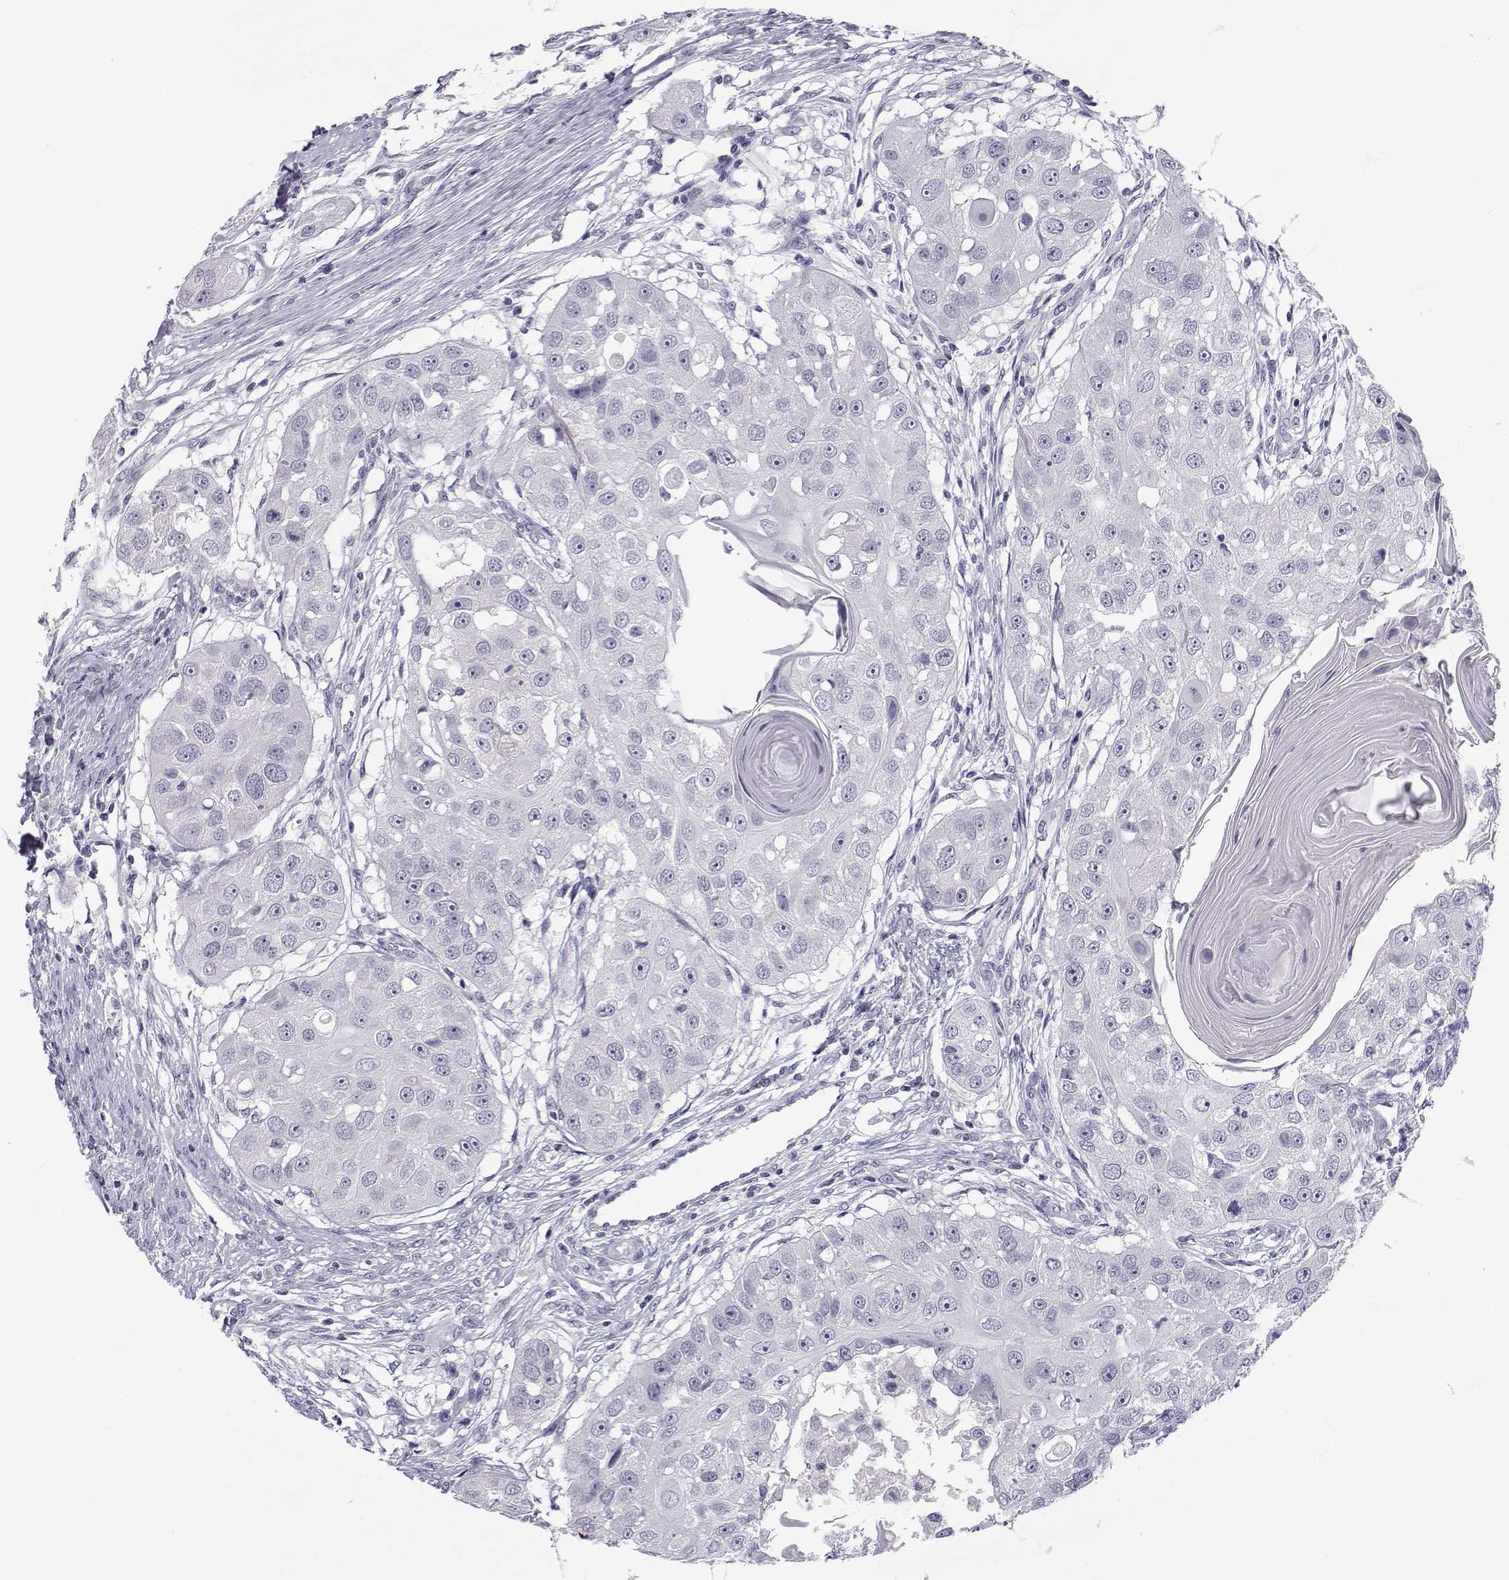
{"staining": {"intensity": "negative", "quantity": "none", "location": "none"}, "tissue": "head and neck cancer", "cell_type": "Tumor cells", "image_type": "cancer", "snomed": [{"axis": "morphology", "description": "Squamous cell carcinoma, NOS"}, {"axis": "topography", "description": "Head-Neck"}], "caption": "Tumor cells are negative for protein expression in human squamous cell carcinoma (head and neck).", "gene": "SLC6A3", "patient": {"sex": "male", "age": 51}}